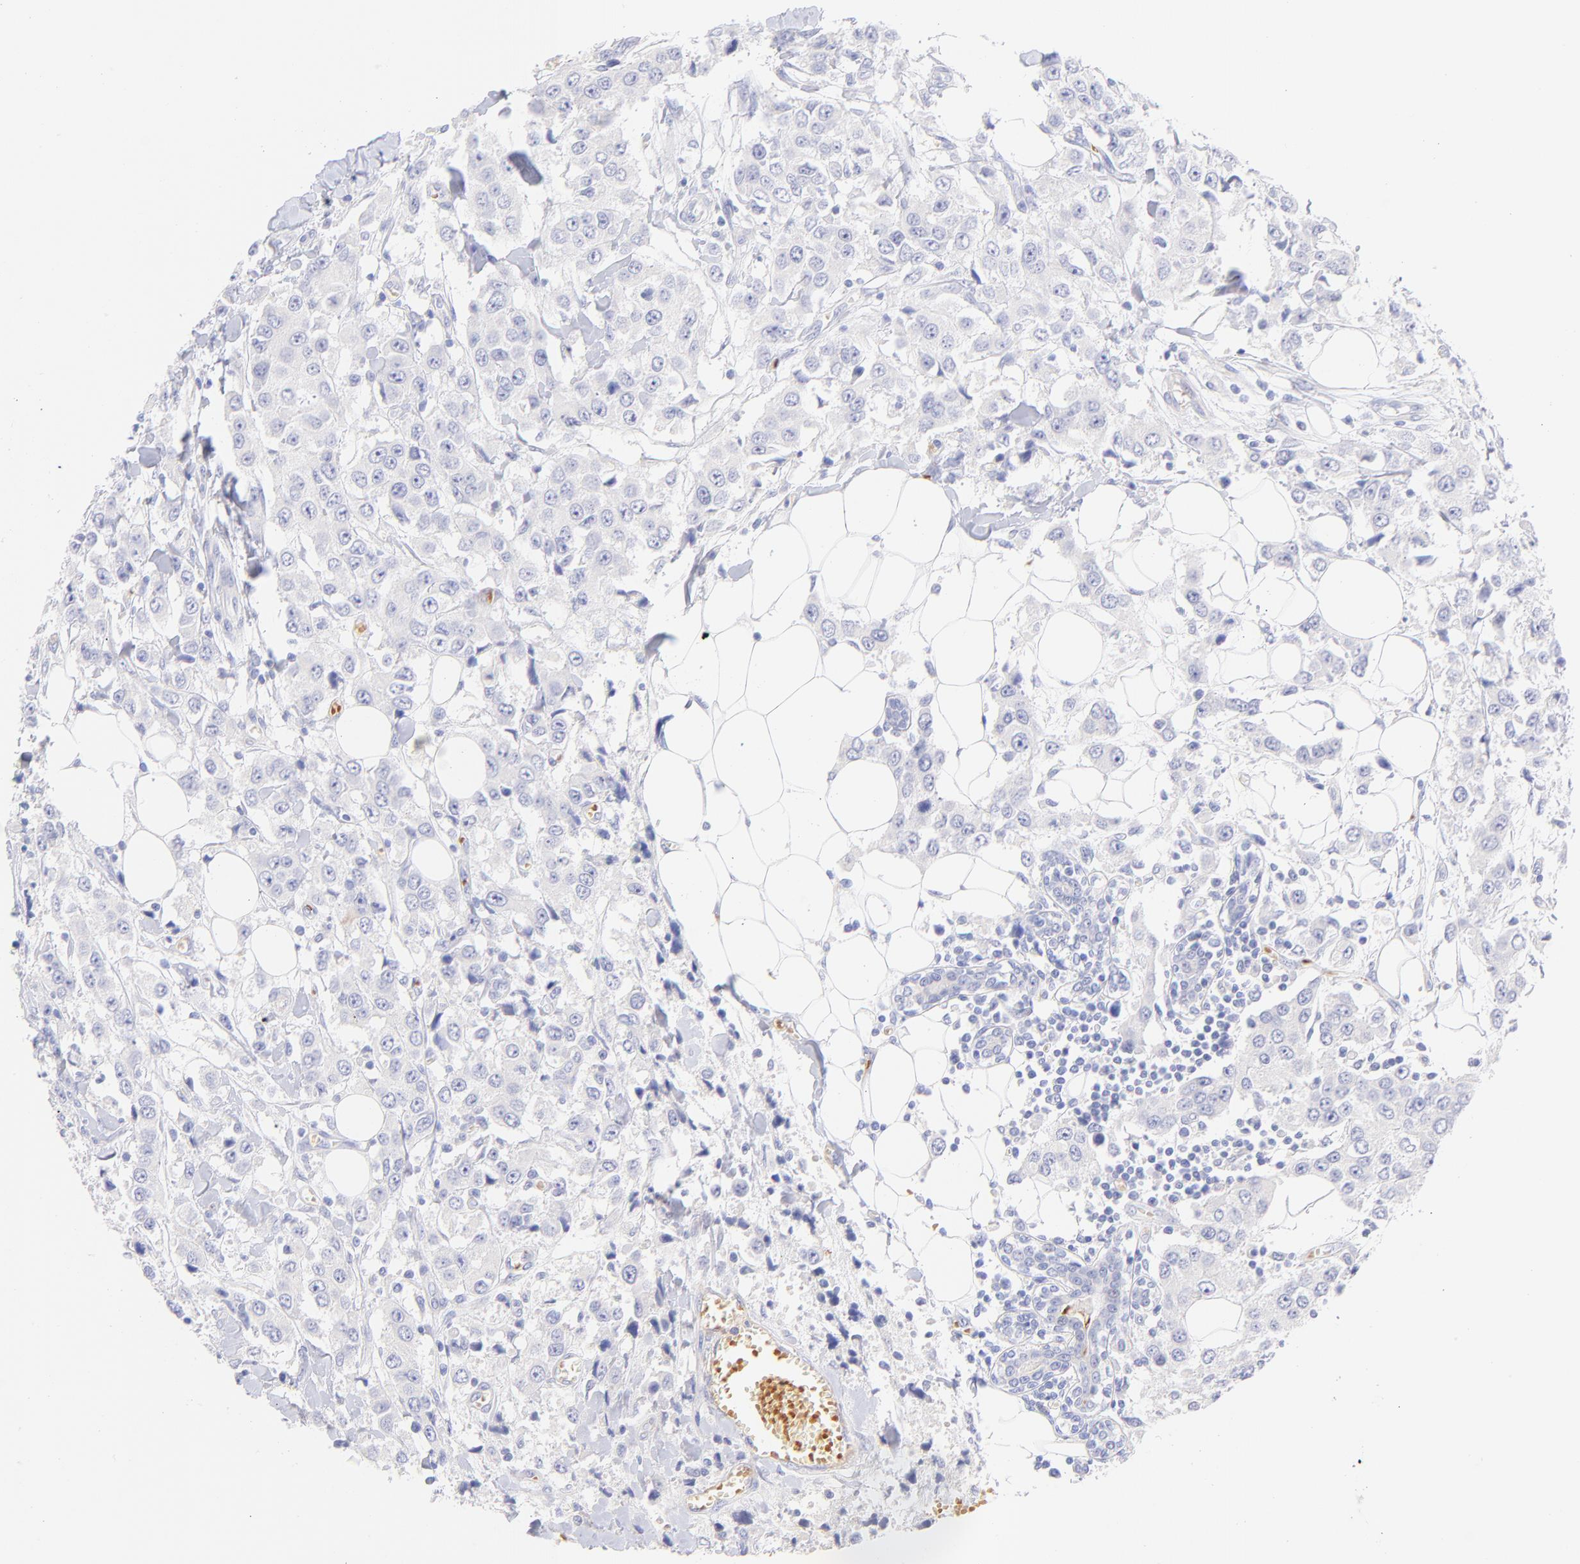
{"staining": {"intensity": "negative", "quantity": "none", "location": "none"}, "tissue": "breast cancer", "cell_type": "Tumor cells", "image_type": "cancer", "snomed": [{"axis": "morphology", "description": "Duct carcinoma"}, {"axis": "topography", "description": "Breast"}], "caption": "Tumor cells show no significant protein expression in breast invasive ductal carcinoma.", "gene": "FRMPD3", "patient": {"sex": "female", "age": 58}}